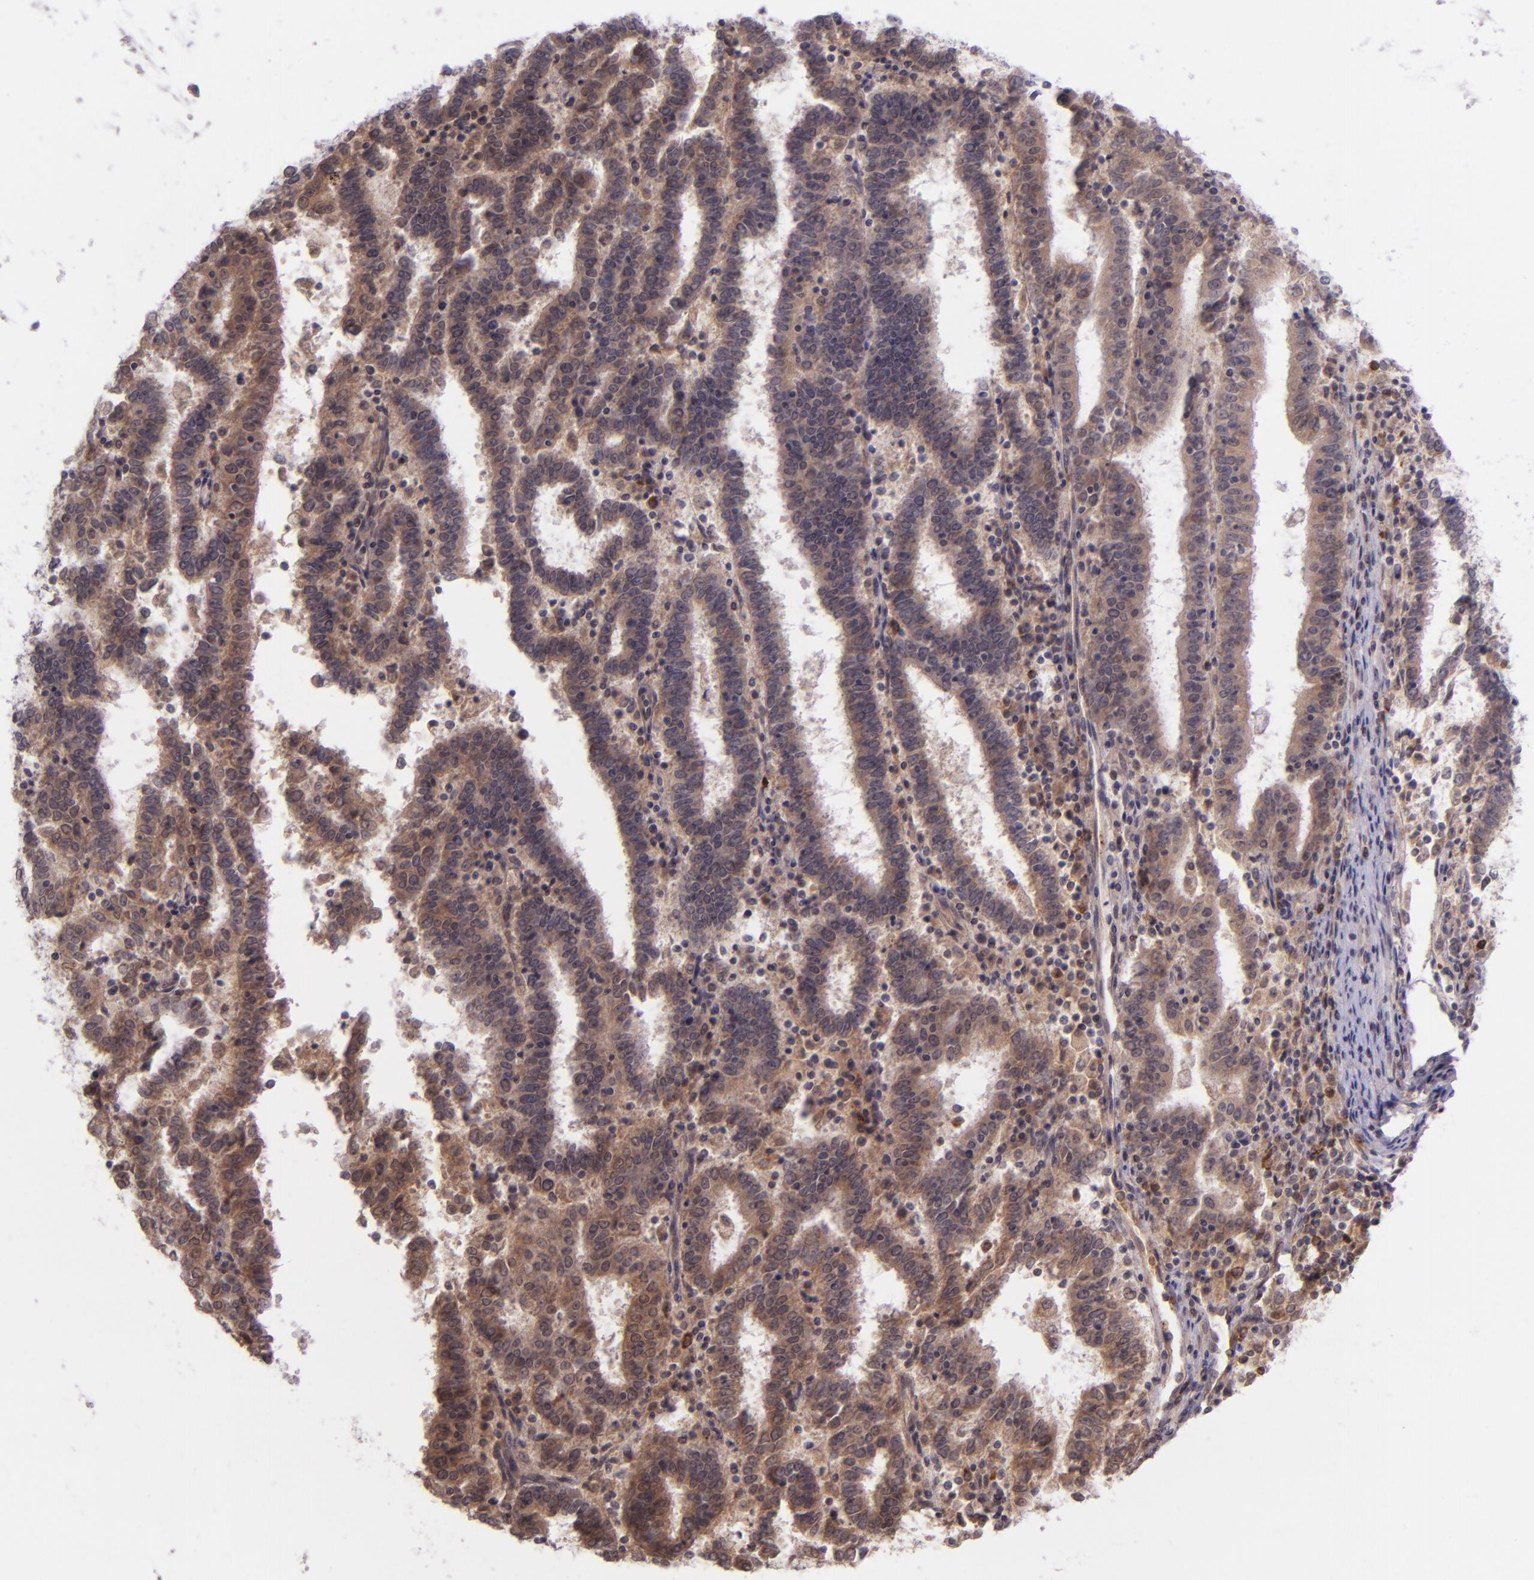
{"staining": {"intensity": "moderate", "quantity": ">75%", "location": "cytoplasmic/membranous"}, "tissue": "endometrial cancer", "cell_type": "Tumor cells", "image_type": "cancer", "snomed": [{"axis": "morphology", "description": "Adenocarcinoma, NOS"}, {"axis": "topography", "description": "Uterus"}], "caption": "IHC staining of adenocarcinoma (endometrial), which reveals medium levels of moderate cytoplasmic/membranous positivity in approximately >75% of tumor cells indicating moderate cytoplasmic/membranous protein staining. The staining was performed using DAB (3,3'-diaminobenzidine) (brown) for protein detection and nuclei were counterstained in hematoxylin (blue).", "gene": "SELL", "patient": {"sex": "female", "age": 83}}